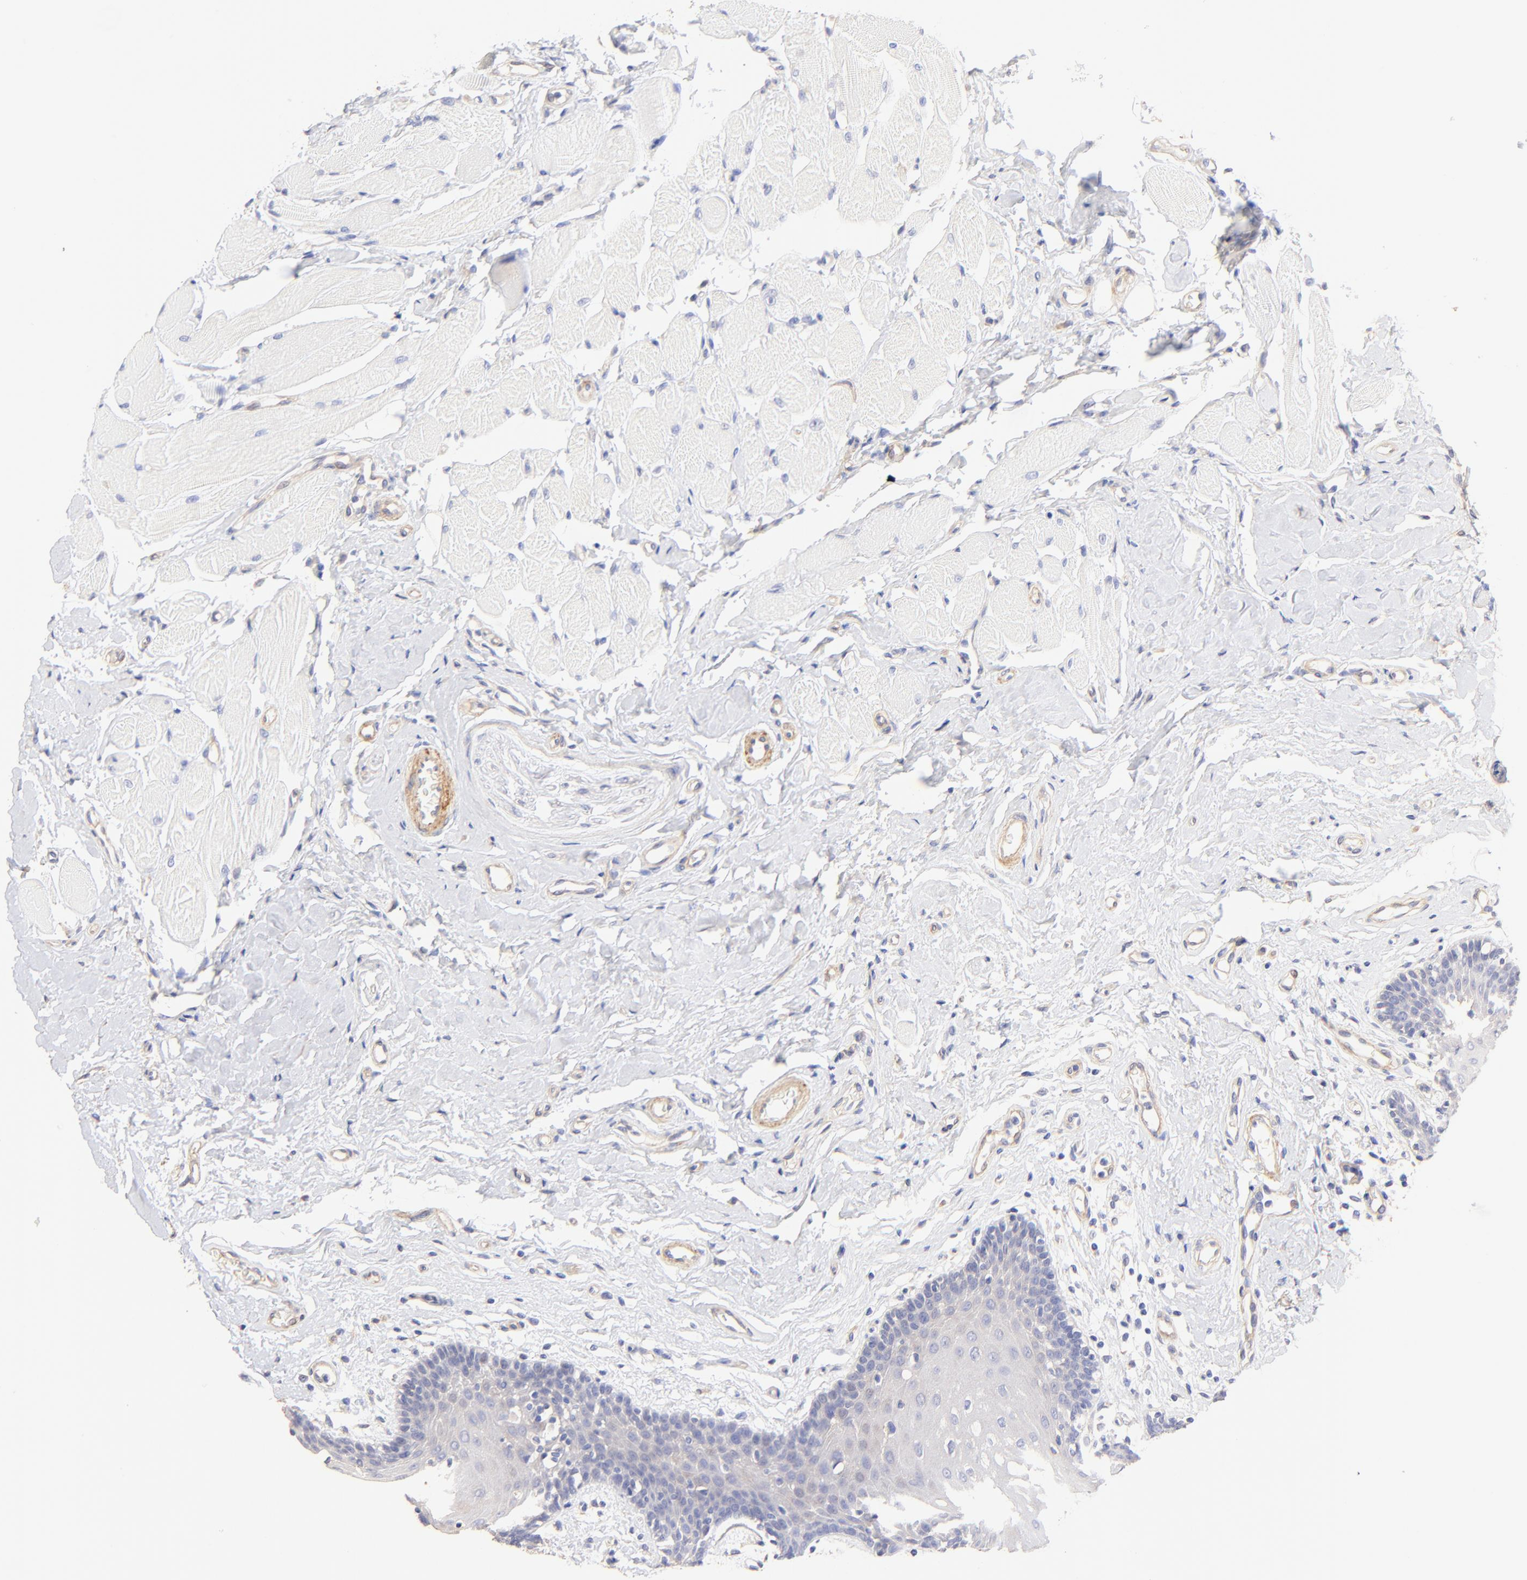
{"staining": {"intensity": "negative", "quantity": "none", "location": "none"}, "tissue": "oral mucosa", "cell_type": "Squamous epithelial cells", "image_type": "normal", "snomed": [{"axis": "morphology", "description": "Normal tissue, NOS"}, {"axis": "topography", "description": "Oral tissue"}], "caption": "The photomicrograph shows no significant positivity in squamous epithelial cells of oral mucosa.", "gene": "ACTRT1", "patient": {"sex": "male", "age": 62}}